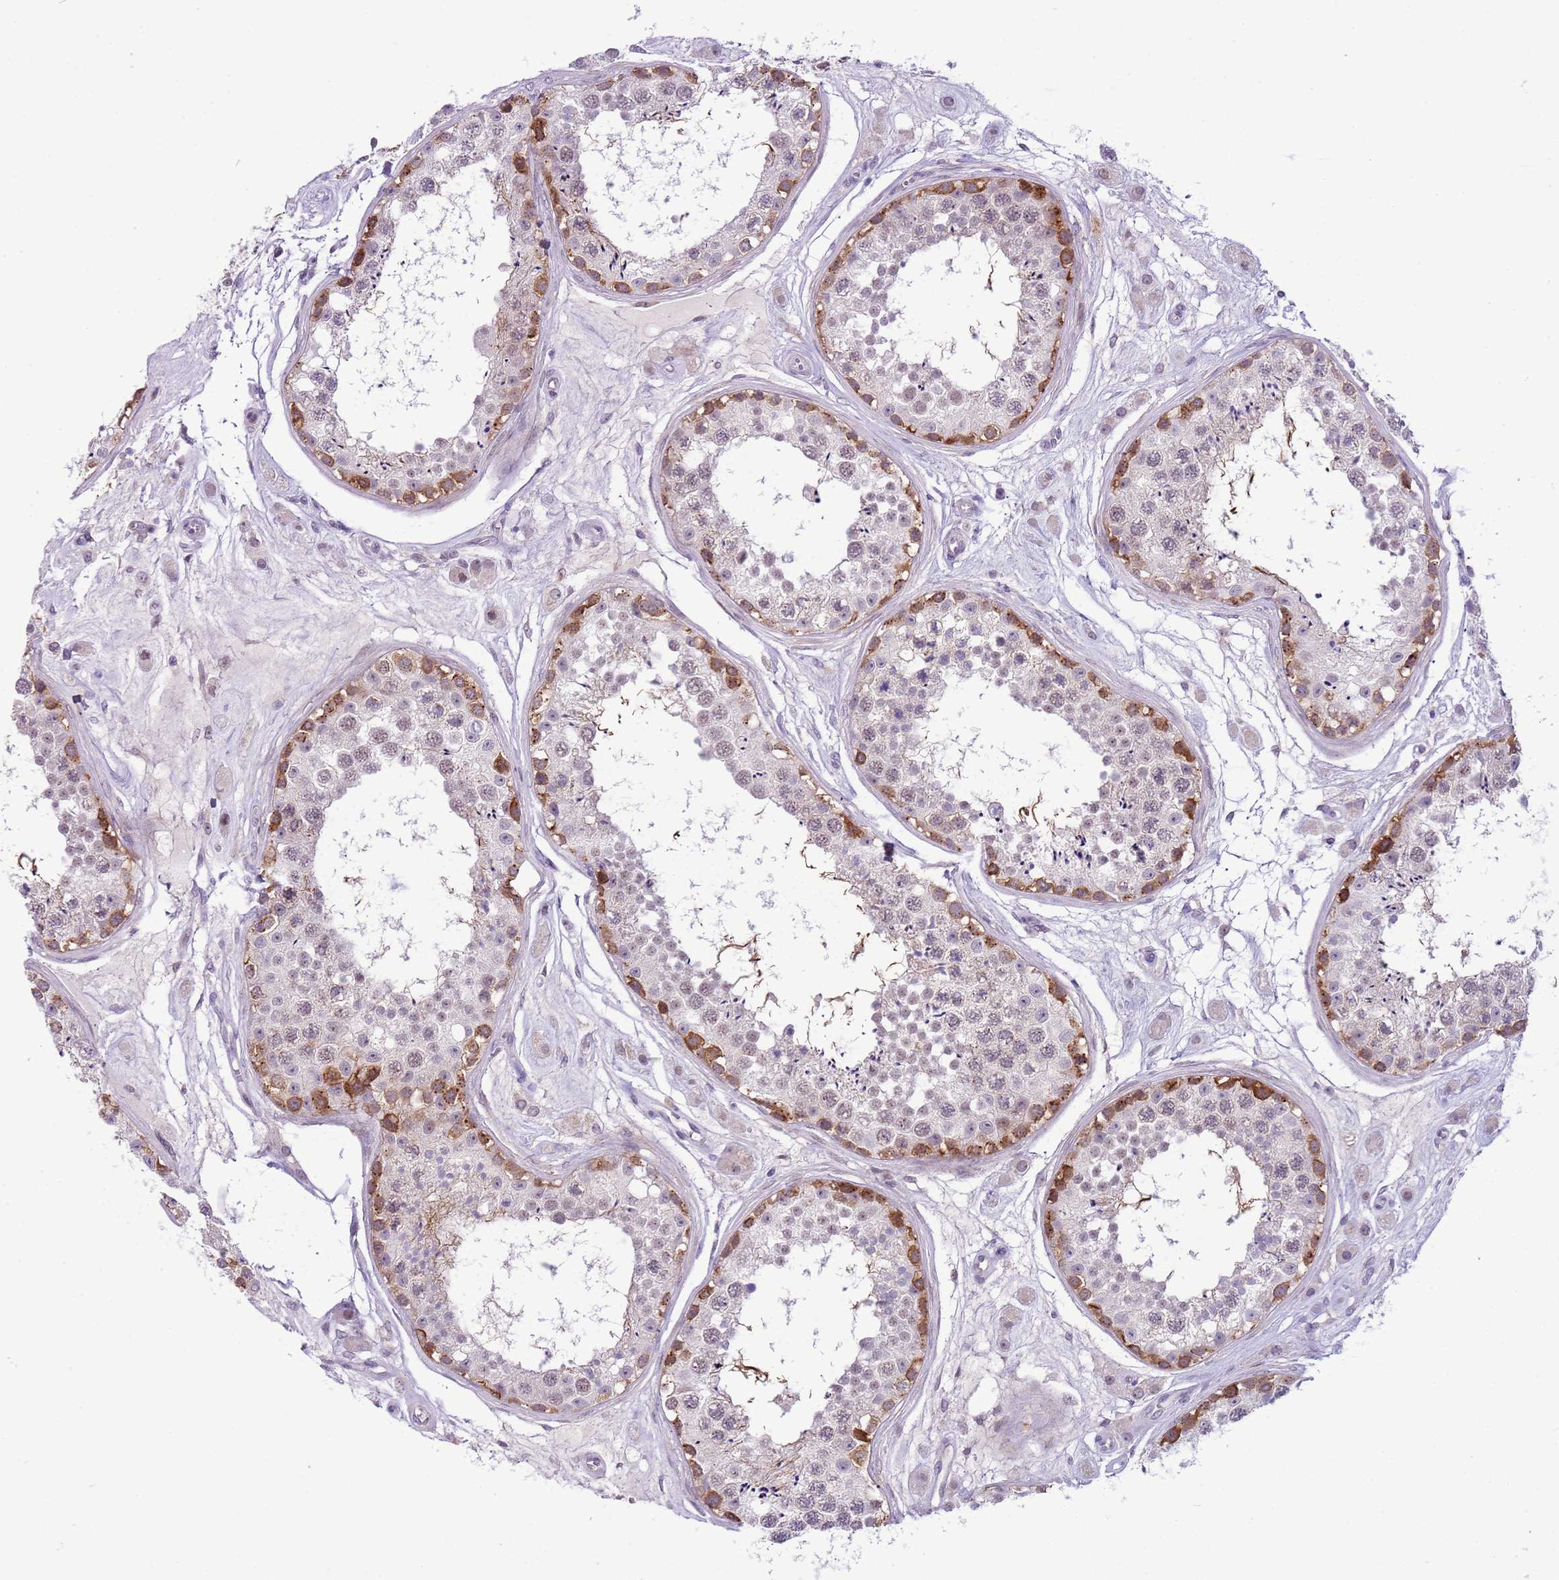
{"staining": {"intensity": "strong", "quantity": "<25%", "location": "cytoplasmic/membranous"}, "tissue": "testis", "cell_type": "Cells in seminiferous ducts", "image_type": "normal", "snomed": [{"axis": "morphology", "description": "Normal tissue, NOS"}, {"axis": "topography", "description": "Testis"}], "caption": "Protein analysis of benign testis exhibits strong cytoplasmic/membranous staining in approximately <25% of cells in seminiferous ducts. The protein is shown in brown color, while the nuclei are stained blue.", "gene": "FAM120C", "patient": {"sex": "male", "age": 25}}